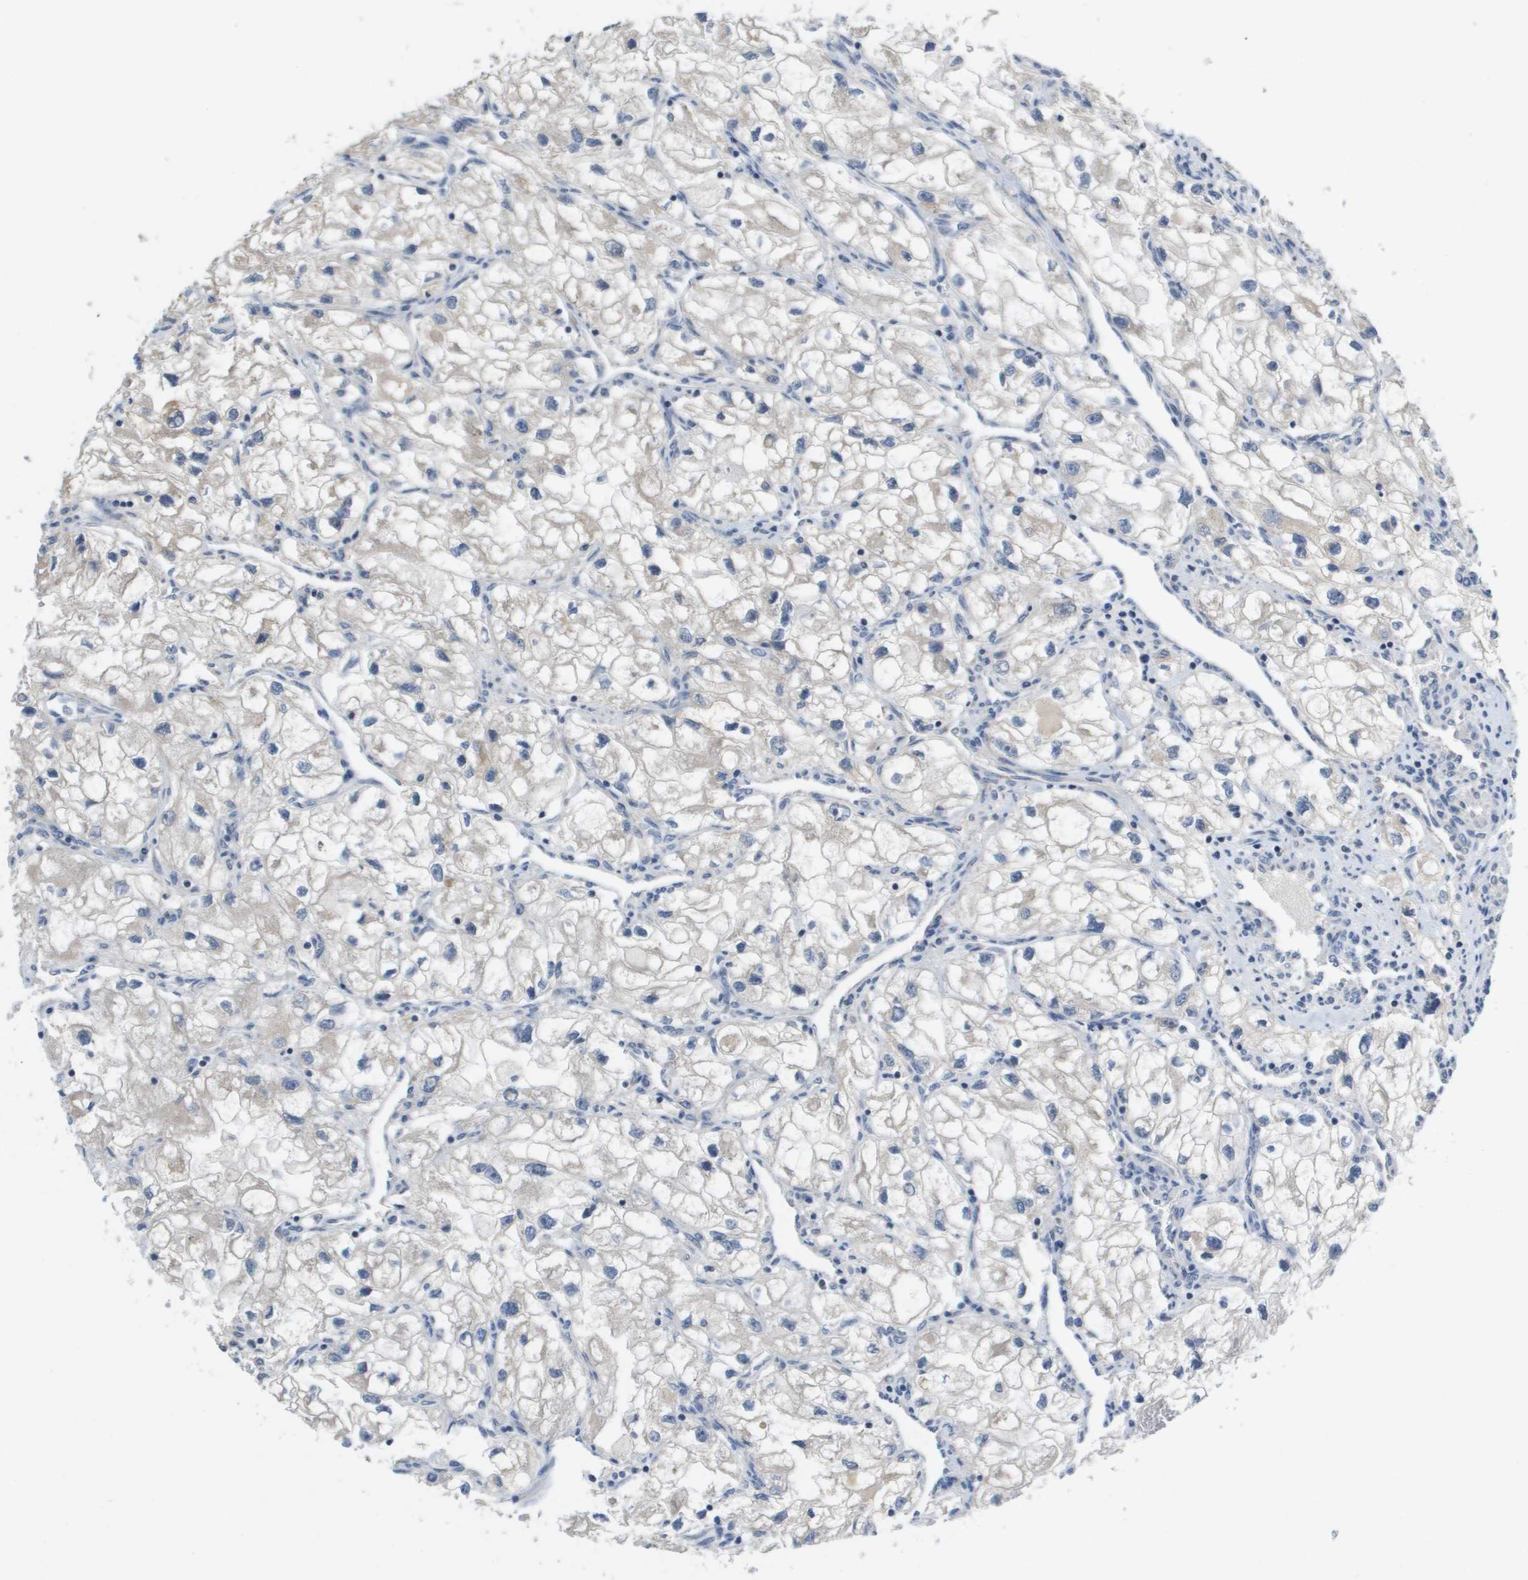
{"staining": {"intensity": "negative", "quantity": "none", "location": "none"}, "tissue": "renal cancer", "cell_type": "Tumor cells", "image_type": "cancer", "snomed": [{"axis": "morphology", "description": "Adenocarcinoma, NOS"}, {"axis": "topography", "description": "Kidney"}], "caption": "High magnification brightfield microscopy of renal cancer (adenocarcinoma) stained with DAB (brown) and counterstained with hematoxylin (blue): tumor cells show no significant expression.", "gene": "CAPN11", "patient": {"sex": "female", "age": 70}}